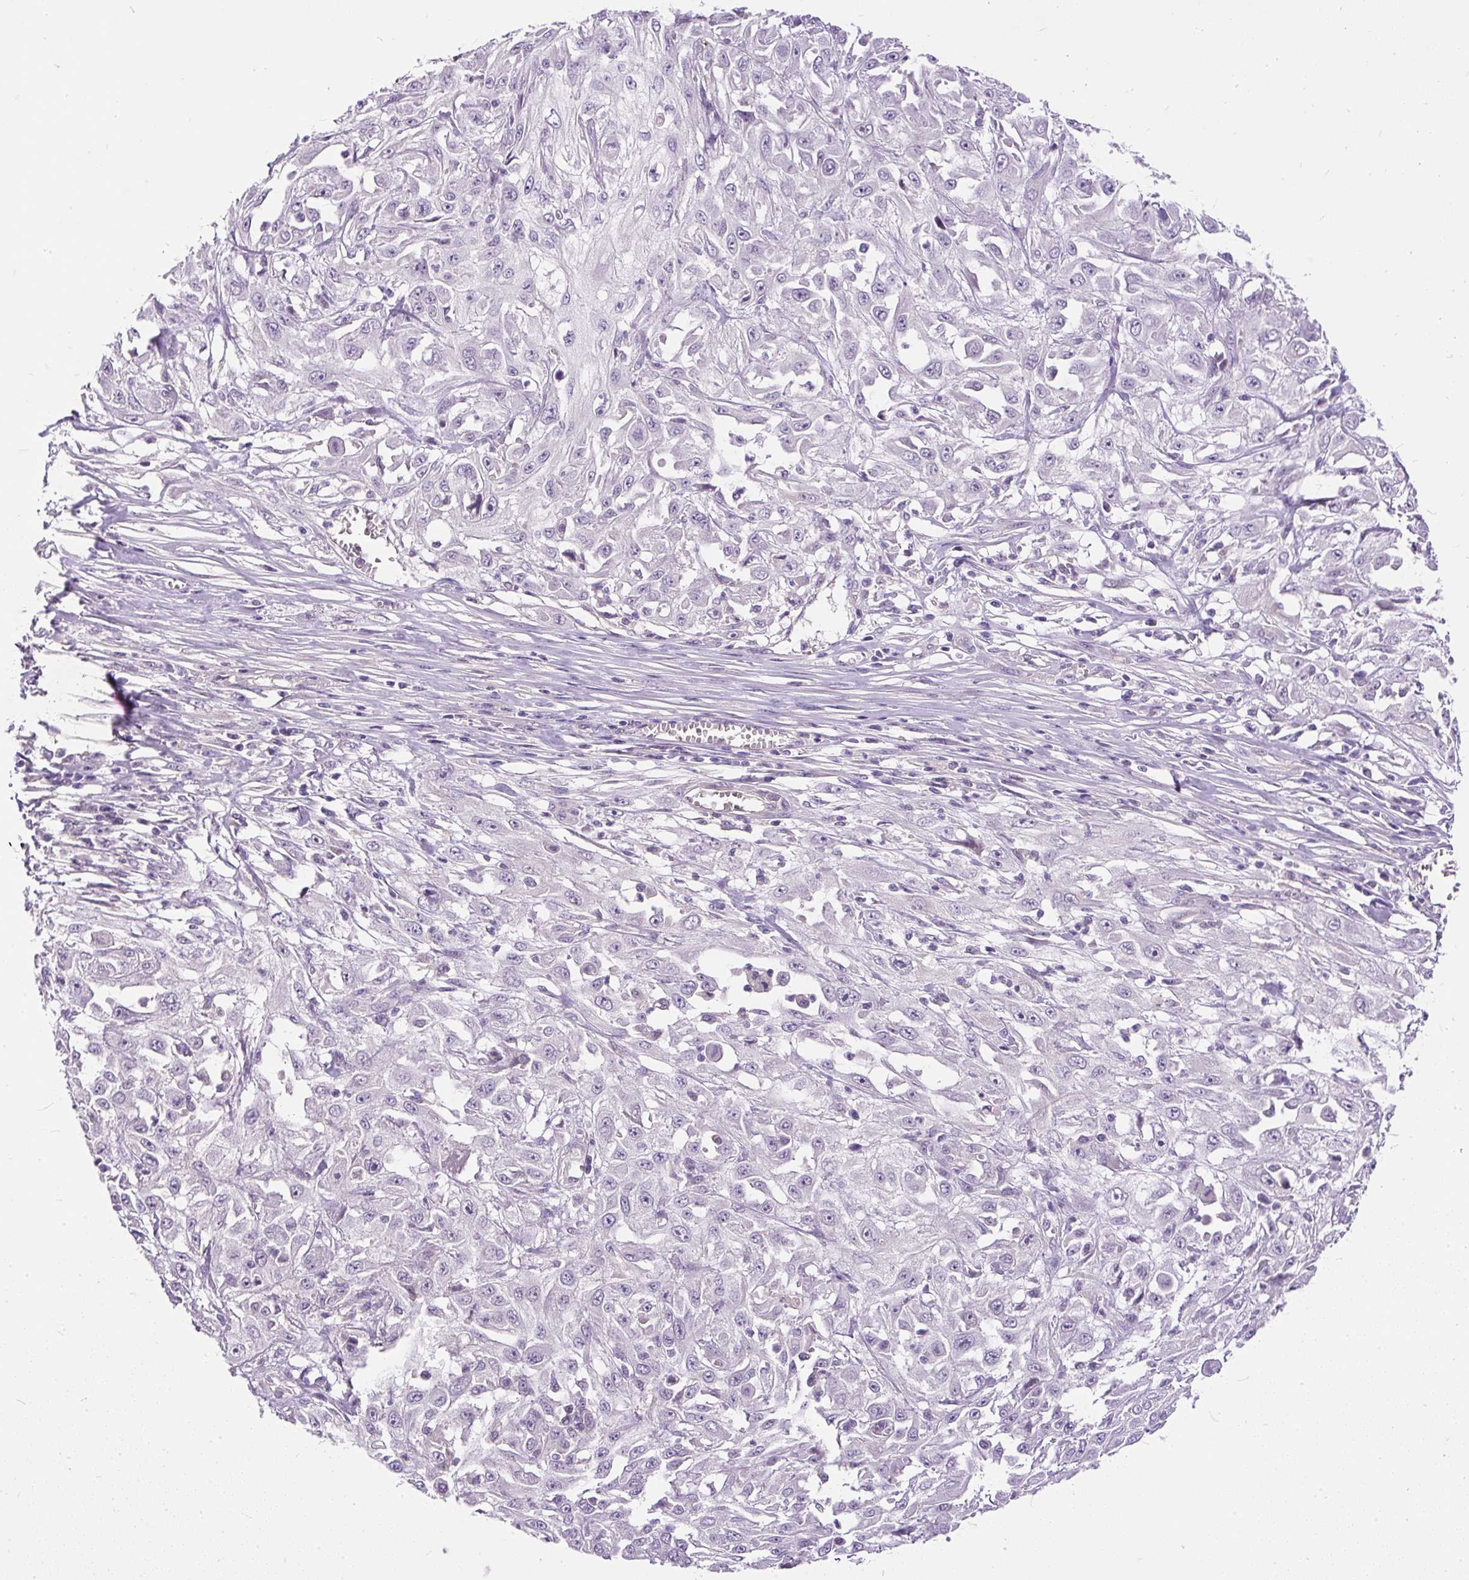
{"staining": {"intensity": "negative", "quantity": "none", "location": "none"}, "tissue": "skin cancer", "cell_type": "Tumor cells", "image_type": "cancer", "snomed": [{"axis": "morphology", "description": "Squamous cell carcinoma, NOS"}, {"axis": "morphology", "description": "Squamous cell carcinoma, metastatic, NOS"}, {"axis": "topography", "description": "Skin"}, {"axis": "topography", "description": "Lymph node"}], "caption": "Immunohistochemistry histopathology image of skin cancer stained for a protein (brown), which exhibits no staining in tumor cells. (Brightfield microscopy of DAB IHC at high magnification).", "gene": "KRTAP20-3", "patient": {"sex": "male", "age": 75}}